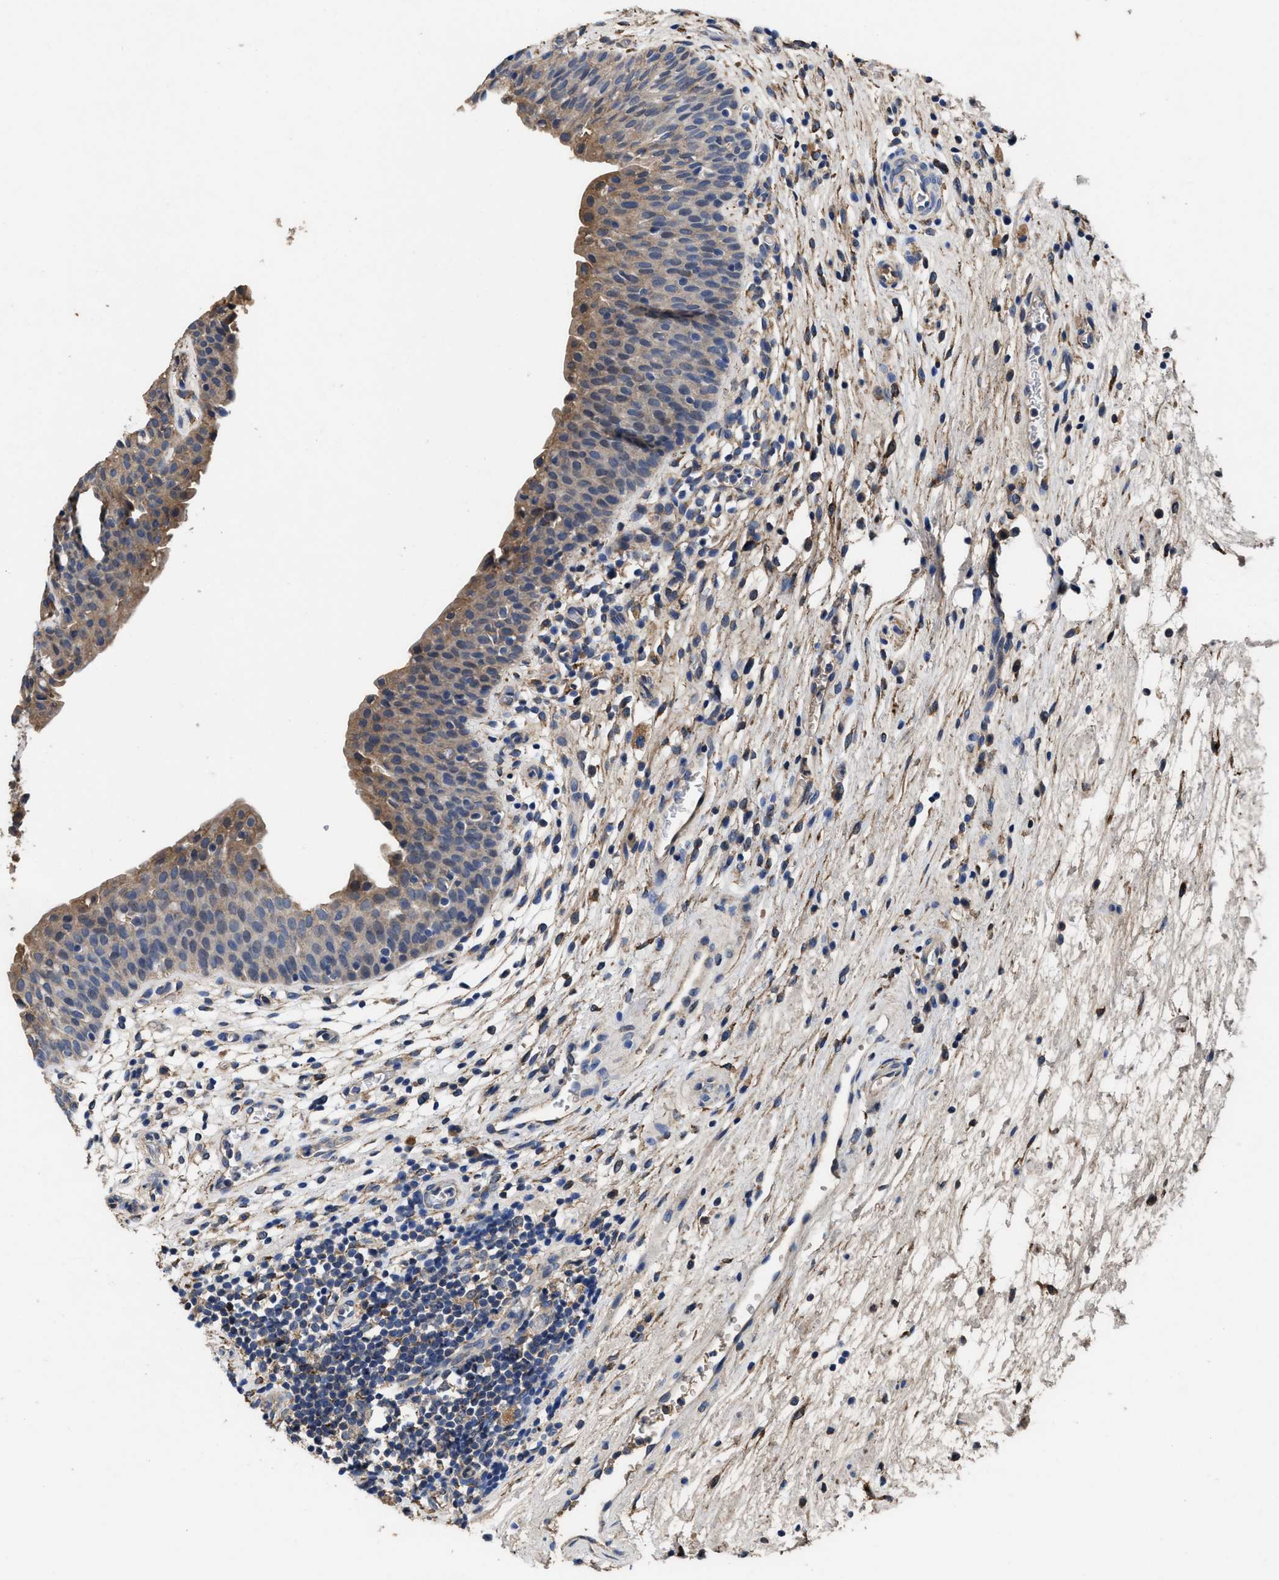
{"staining": {"intensity": "weak", "quantity": "25%-75%", "location": "cytoplasmic/membranous"}, "tissue": "urinary bladder", "cell_type": "Urothelial cells", "image_type": "normal", "snomed": [{"axis": "morphology", "description": "Normal tissue, NOS"}, {"axis": "topography", "description": "Urinary bladder"}], "caption": "Immunohistochemistry (IHC) micrograph of benign urinary bladder: human urinary bladder stained using immunohistochemistry (IHC) reveals low levels of weak protein expression localized specifically in the cytoplasmic/membranous of urothelial cells, appearing as a cytoplasmic/membranous brown color.", "gene": "IDNK", "patient": {"sex": "male", "age": 37}}